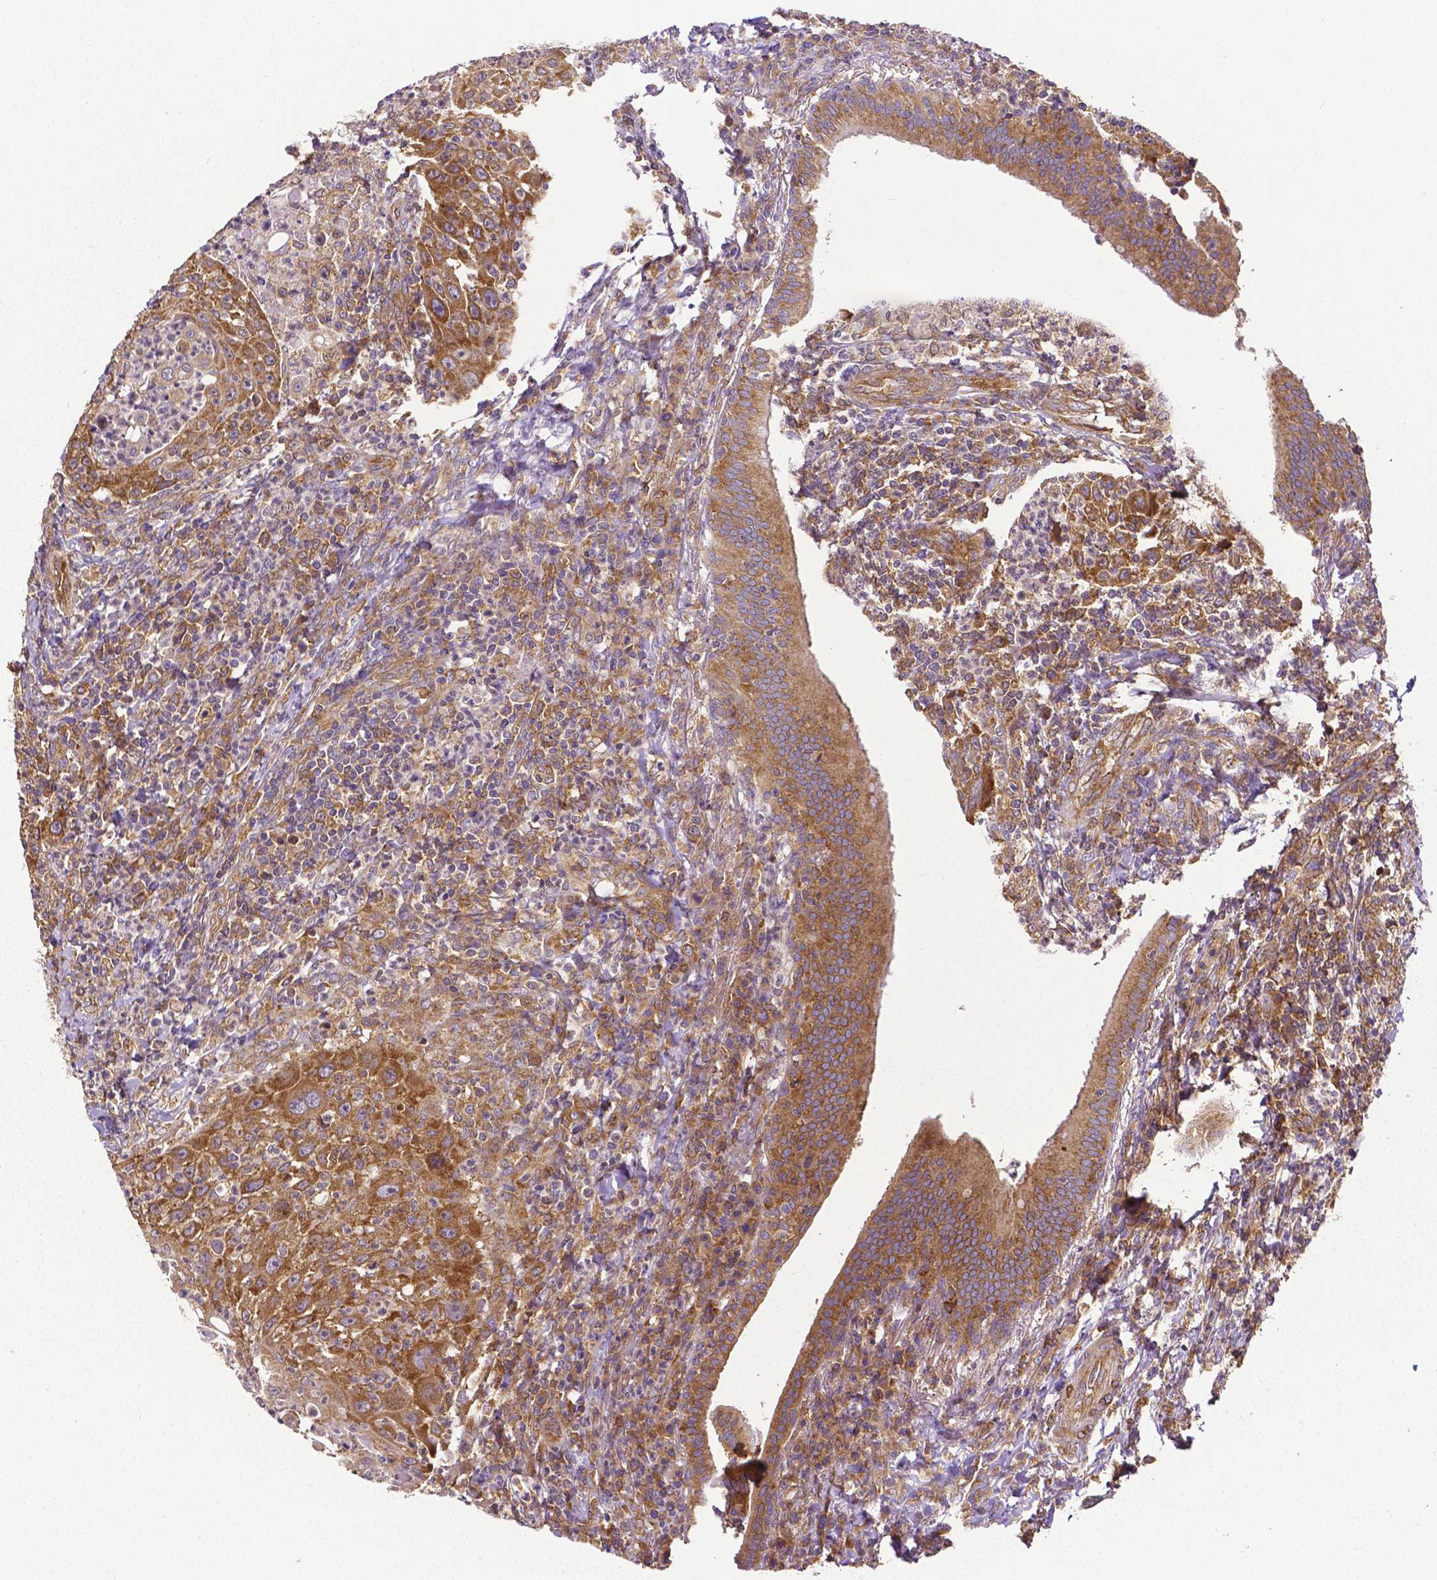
{"staining": {"intensity": "strong", "quantity": ">75%", "location": "cytoplasmic/membranous"}, "tissue": "head and neck cancer", "cell_type": "Tumor cells", "image_type": "cancer", "snomed": [{"axis": "morphology", "description": "Squamous cell carcinoma, NOS"}, {"axis": "topography", "description": "Head-Neck"}], "caption": "Head and neck squamous cell carcinoma stained with a brown dye demonstrates strong cytoplasmic/membranous positive staining in approximately >75% of tumor cells.", "gene": "DICER1", "patient": {"sex": "male", "age": 69}}